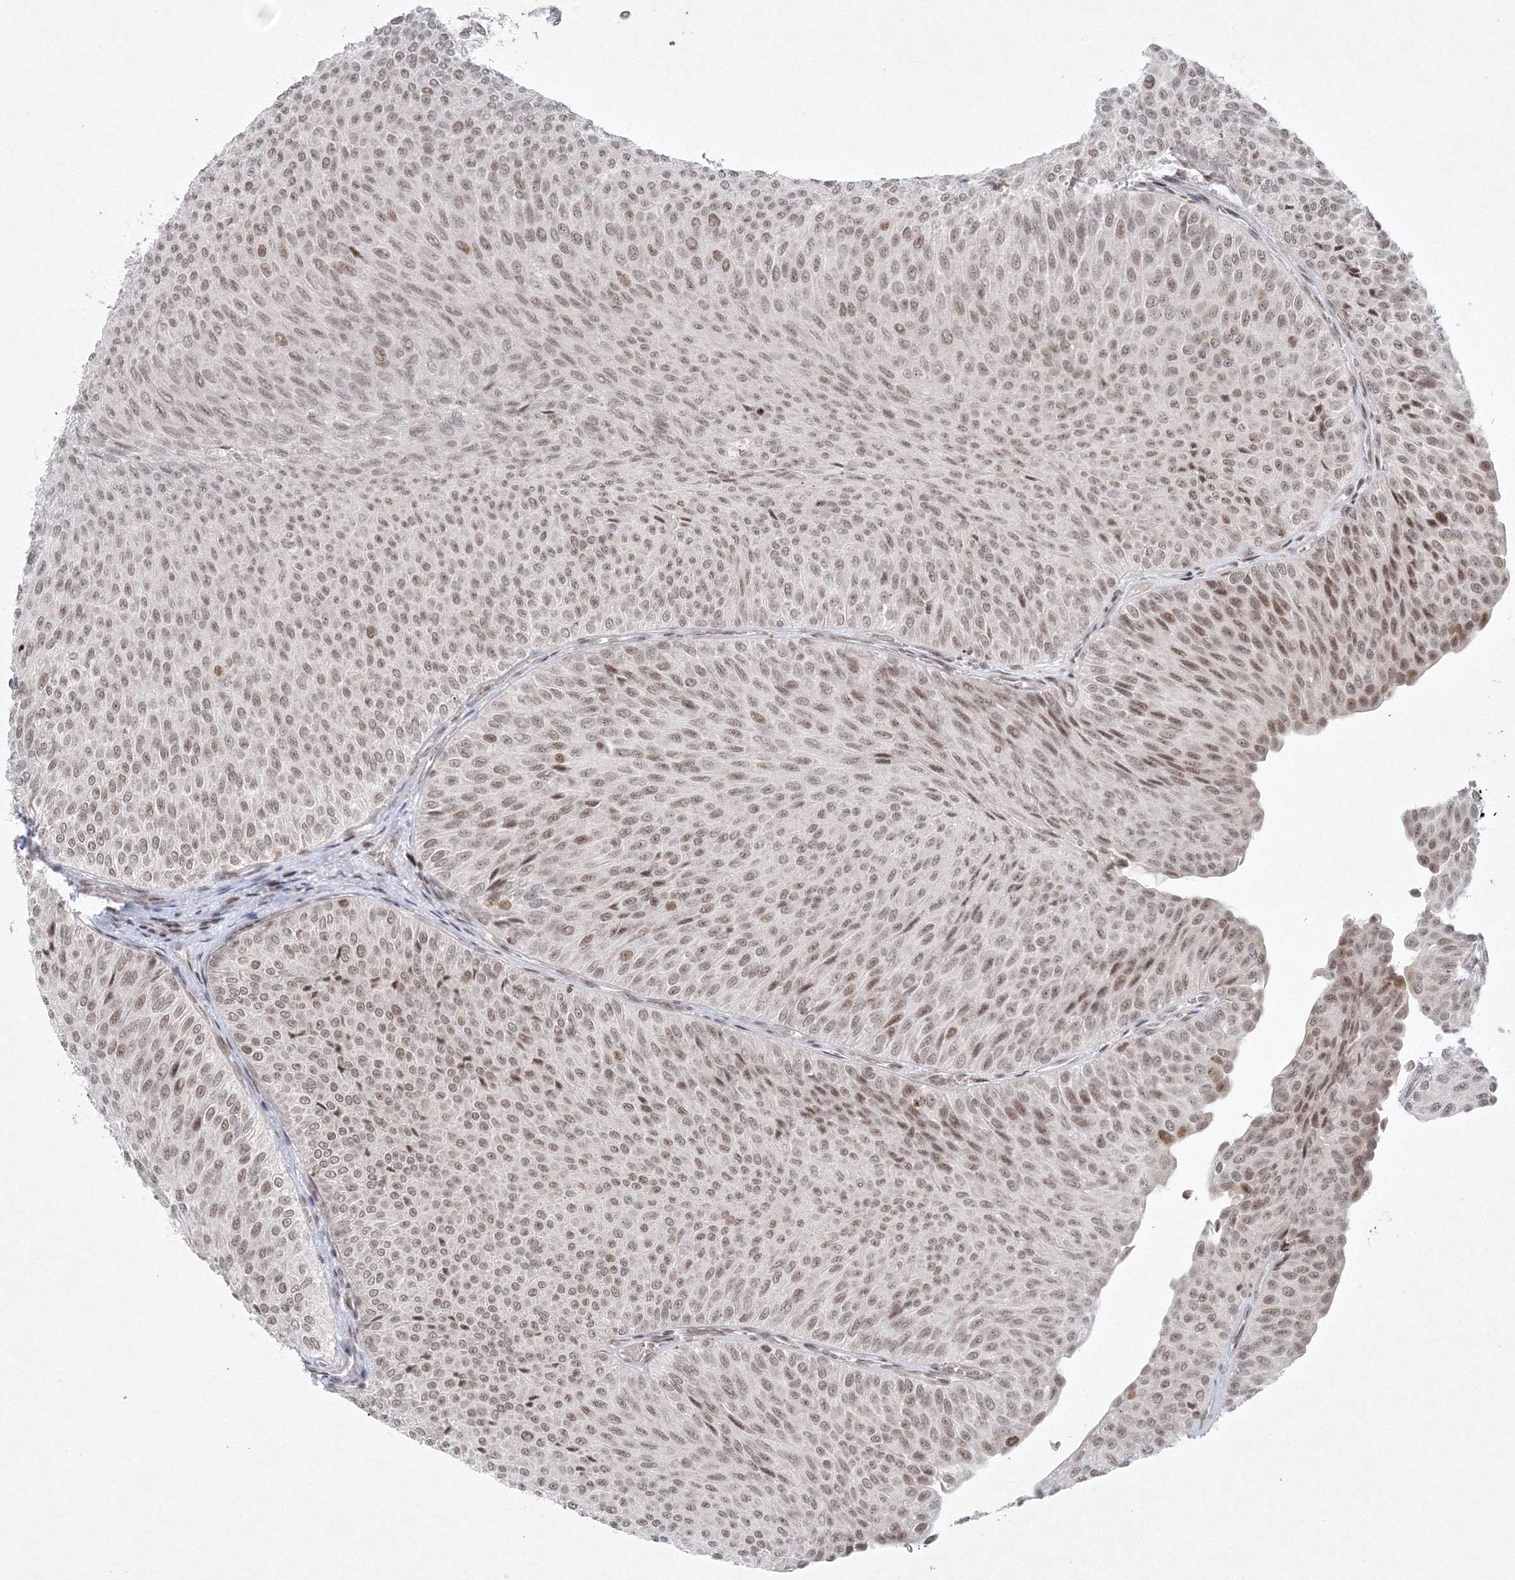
{"staining": {"intensity": "weak", "quantity": "<25%", "location": "nuclear"}, "tissue": "urothelial cancer", "cell_type": "Tumor cells", "image_type": "cancer", "snomed": [{"axis": "morphology", "description": "Urothelial carcinoma, Low grade"}, {"axis": "topography", "description": "Urinary bladder"}], "caption": "A high-resolution micrograph shows IHC staining of urothelial cancer, which reveals no significant expression in tumor cells. (DAB immunohistochemistry with hematoxylin counter stain).", "gene": "KIF4A", "patient": {"sex": "male", "age": 78}}